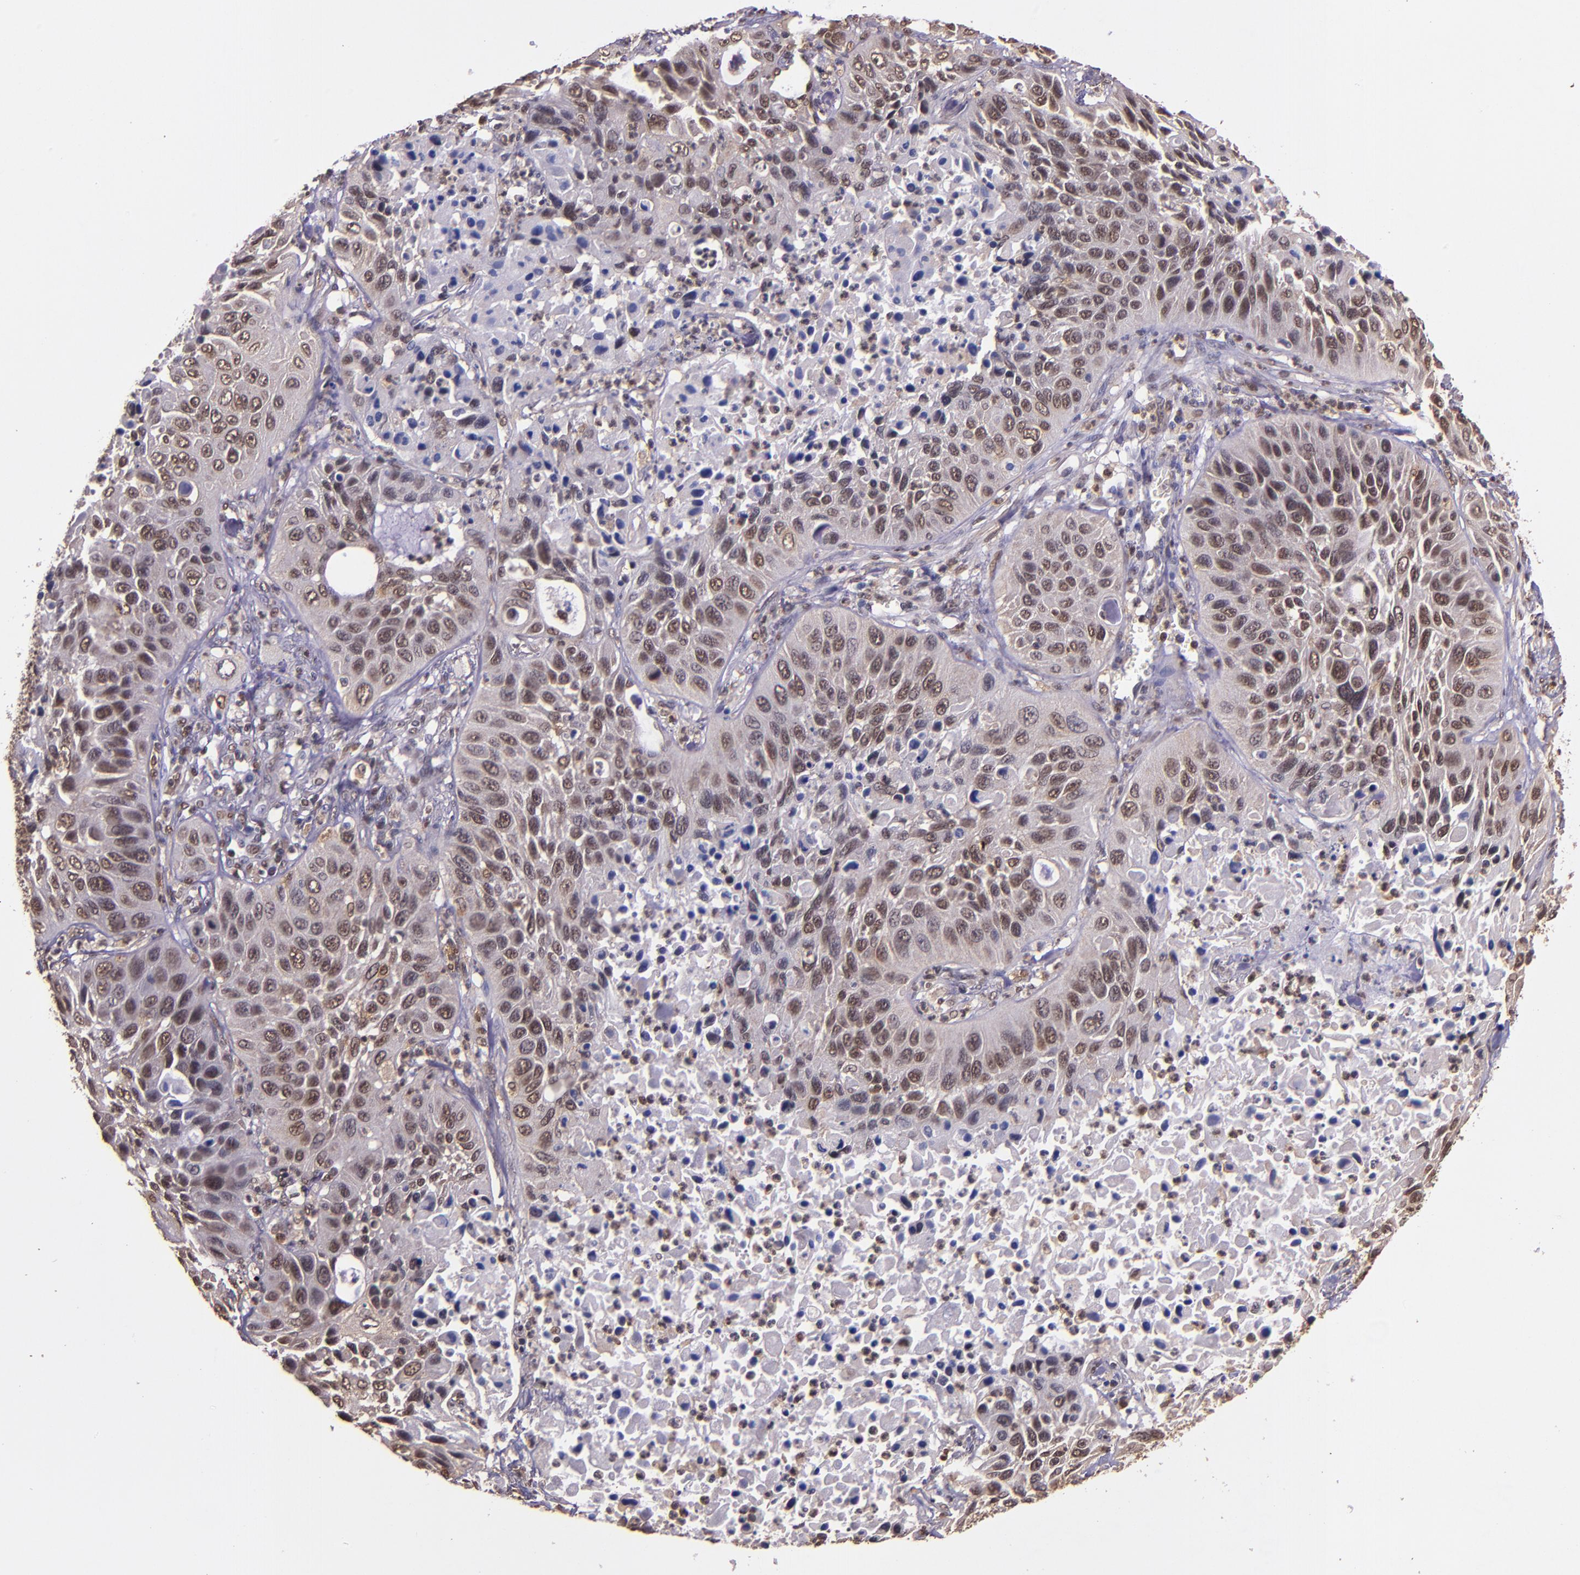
{"staining": {"intensity": "weak", "quantity": "25%-75%", "location": "cytoplasmic/membranous,nuclear"}, "tissue": "lung cancer", "cell_type": "Tumor cells", "image_type": "cancer", "snomed": [{"axis": "morphology", "description": "Squamous cell carcinoma, NOS"}, {"axis": "topography", "description": "Lung"}], "caption": "Brown immunohistochemical staining in squamous cell carcinoma (lung) exhibits weak cytoplasmic/membranous and nuclear expression in approximately 25%-75% of tumor cells.", "gene": "STAT6", "patient": {"sex": "female", "age": 76}}